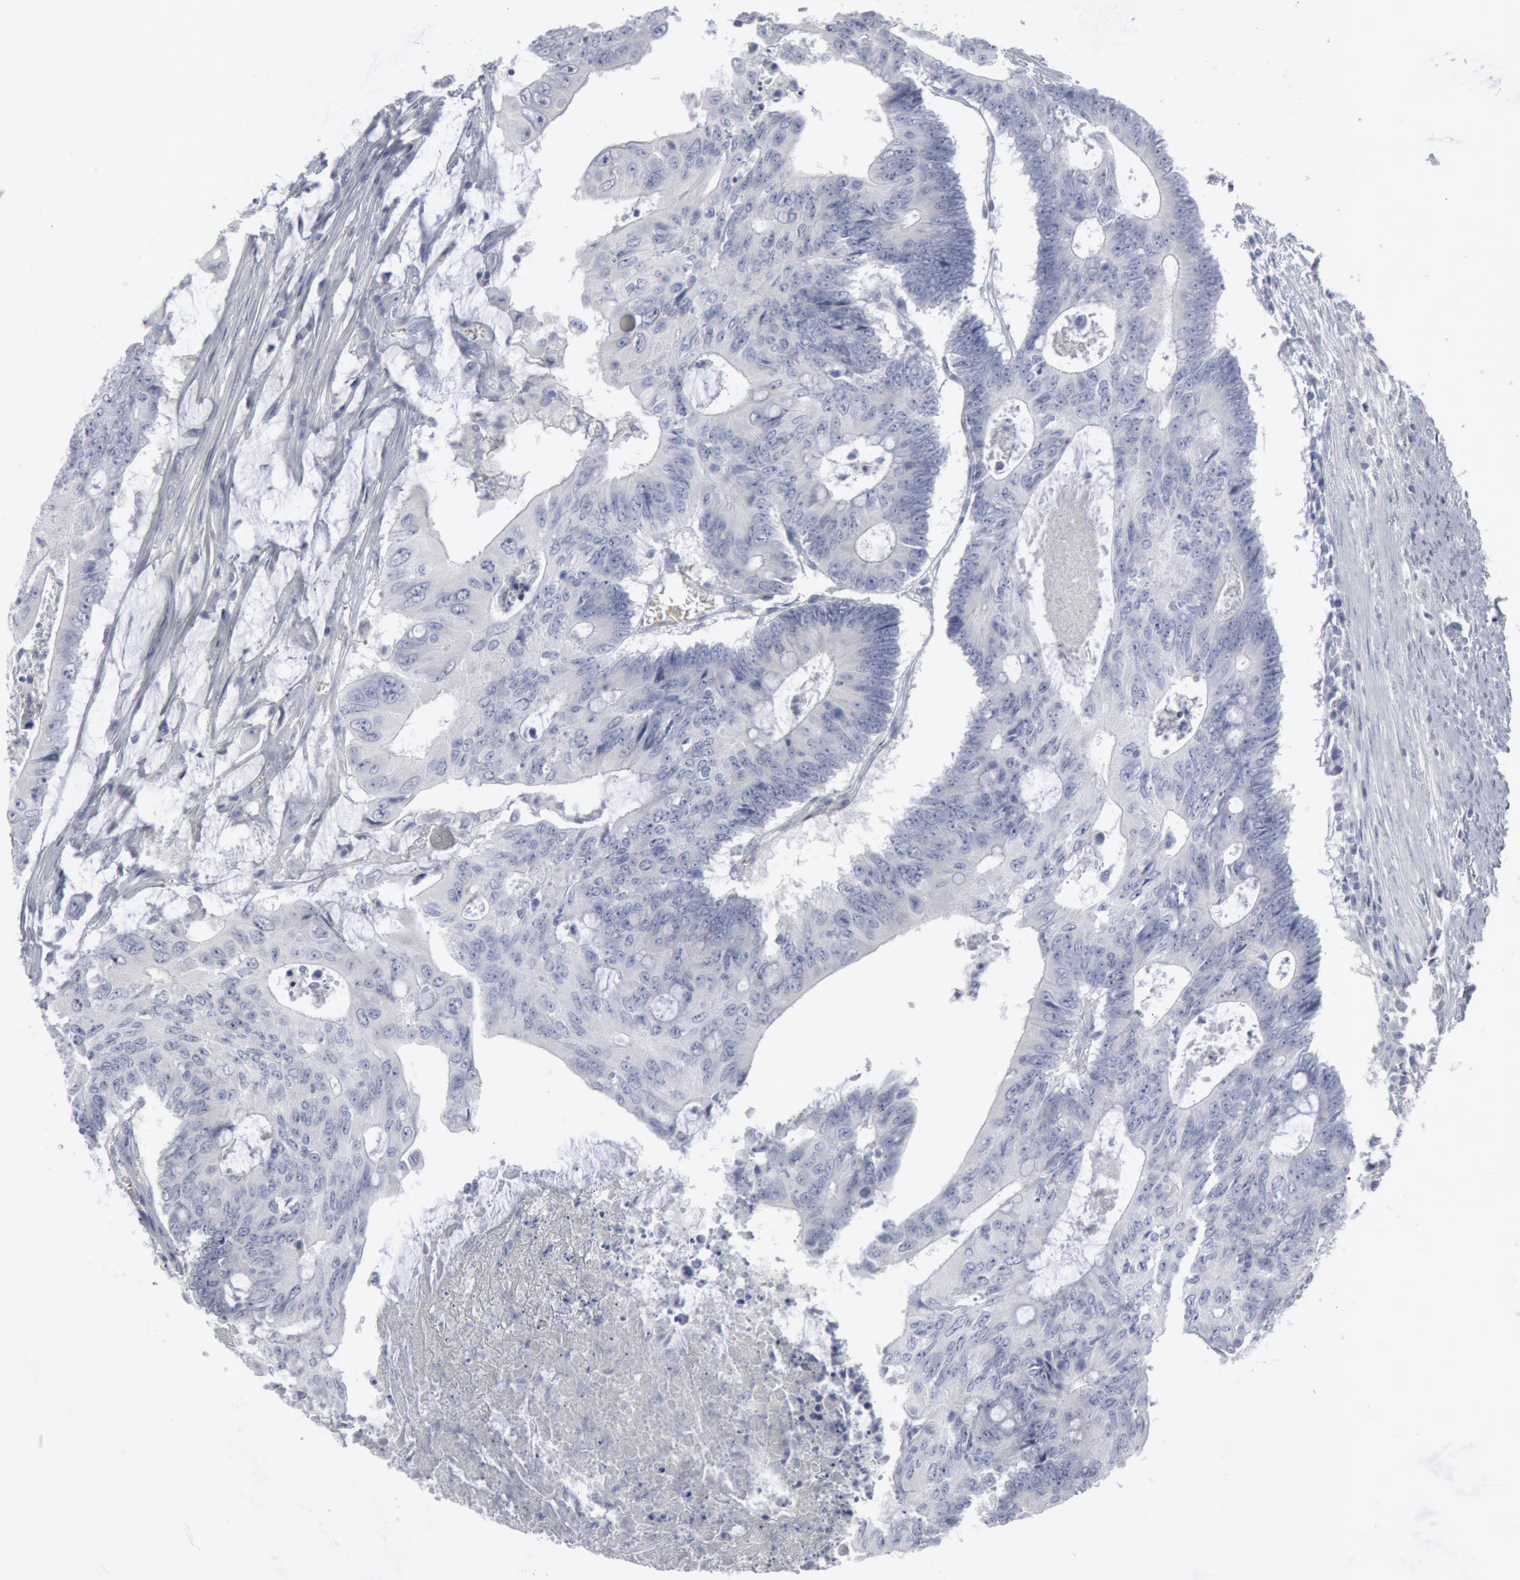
{"staining": {"intensity": "negative", "quantity": "none", "location": "none"}, "tissue": "colorectal cancer", "cell_type": "Tumor cells", "image_type": "cancer", "snomed": [{"axis": "morphology", "description": "Adenocarcinoma, NOS"}, {"axis": "topography", "description": "Colon"}], "caption": "DAB (3,3'-diaminobenzidine) immunohistochemical staining of human colorectal cancer displays no significant positivity in tumor cells. (DAB IHC, high magnification).", "gene": "DMC1", "patient": {"sex": "male", "age": 65}}